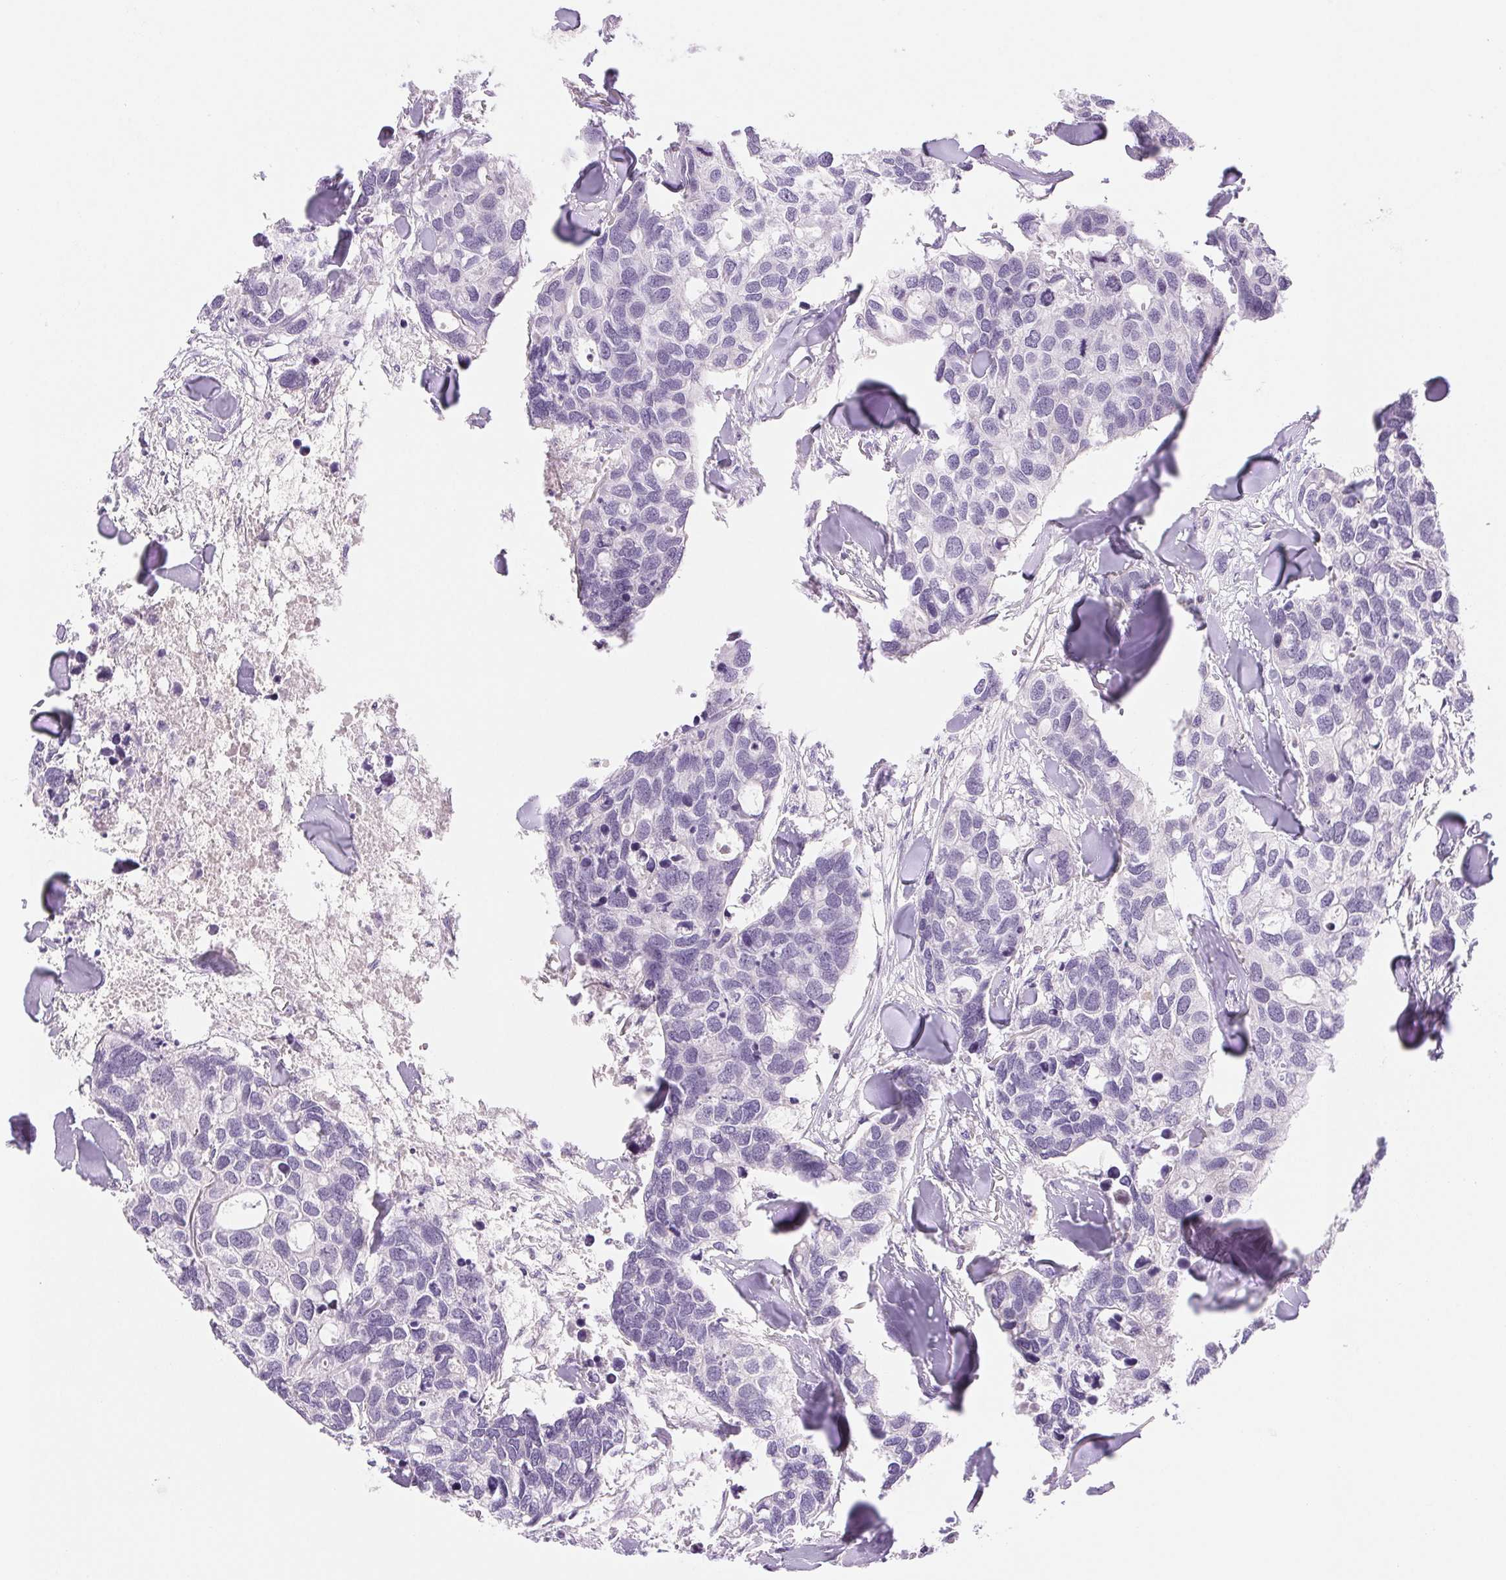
{"staining": {"intensity": "negative", "quantity": "none", "location": "none"}, "tissue": "breast cancer", "cell_type": "Tumor cells", "image_type": "cancer", "snomed": [{"axis": "morphology", "description": "Duct carcinoma"}, {"axis": "topography", "description": "Breast"}], "caption": "The image shows no staining of tumor cells in invasive ductal carcinoma (breast).", "gene": "IFIT1B", "patient": {"sex": "female", "age": 83}}